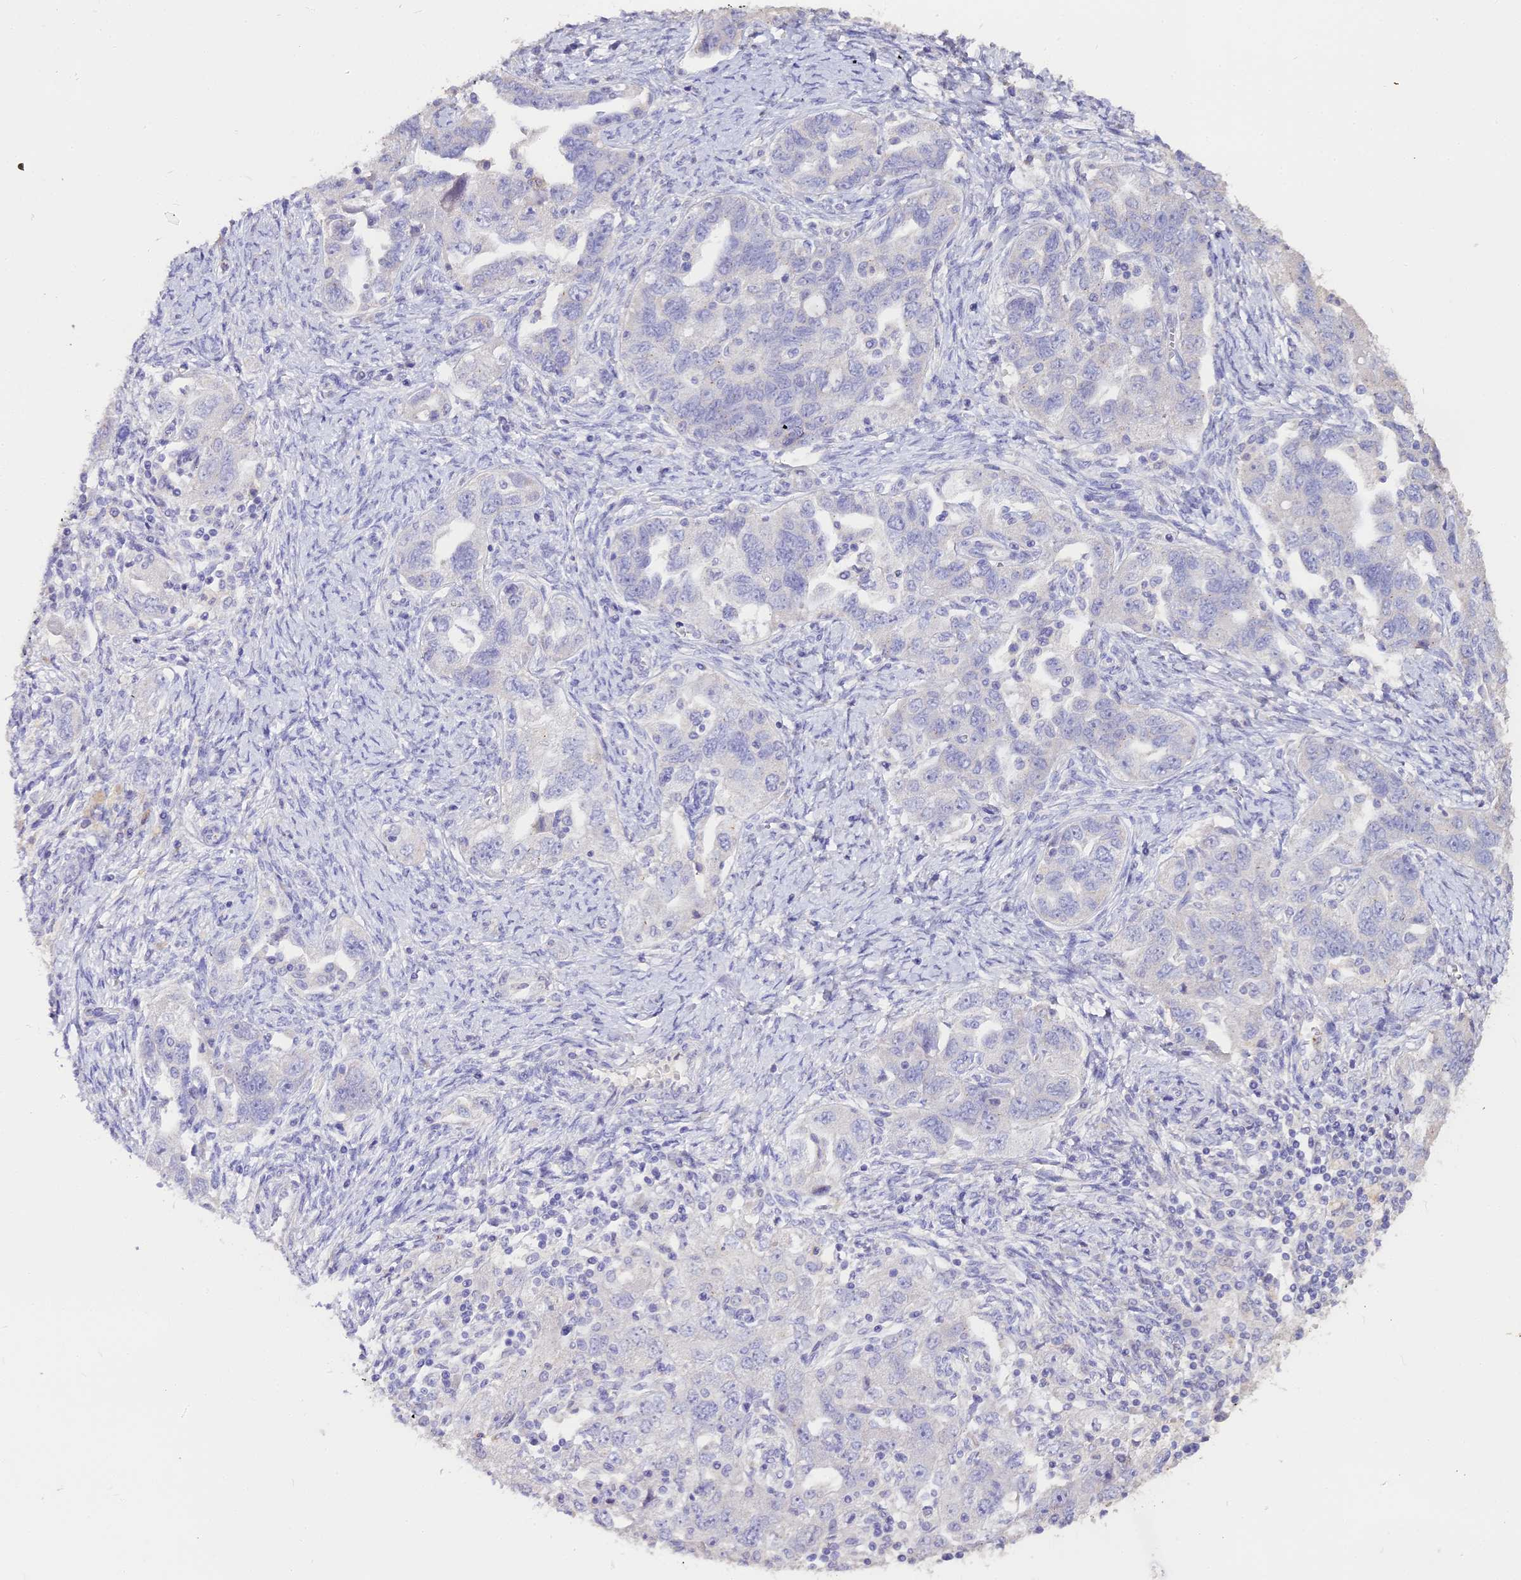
{"staining": {"intensity": "negative", "quantity": "none", "location": "none"}, "tissue": "ovarian cancer", "cell_type": "Tumor cells", "image_type": "cancer", "snomed": [{"axis": "morphology", "description": "Carcinoma, NOS"}, {"axis": "morphology", "description": "Cystadenocarcinoma, serous, NOS"}, {"axis": "topography", "description": "Ovary"}], "caption": "High power microscopy micrograph of an IHC histopathology image of ovarian serous cystadenocarcinoma, revealing no significant positivity in tumor cells.", "gene": "GLYAT", "patient": {"sex": "female", "age": 69}}